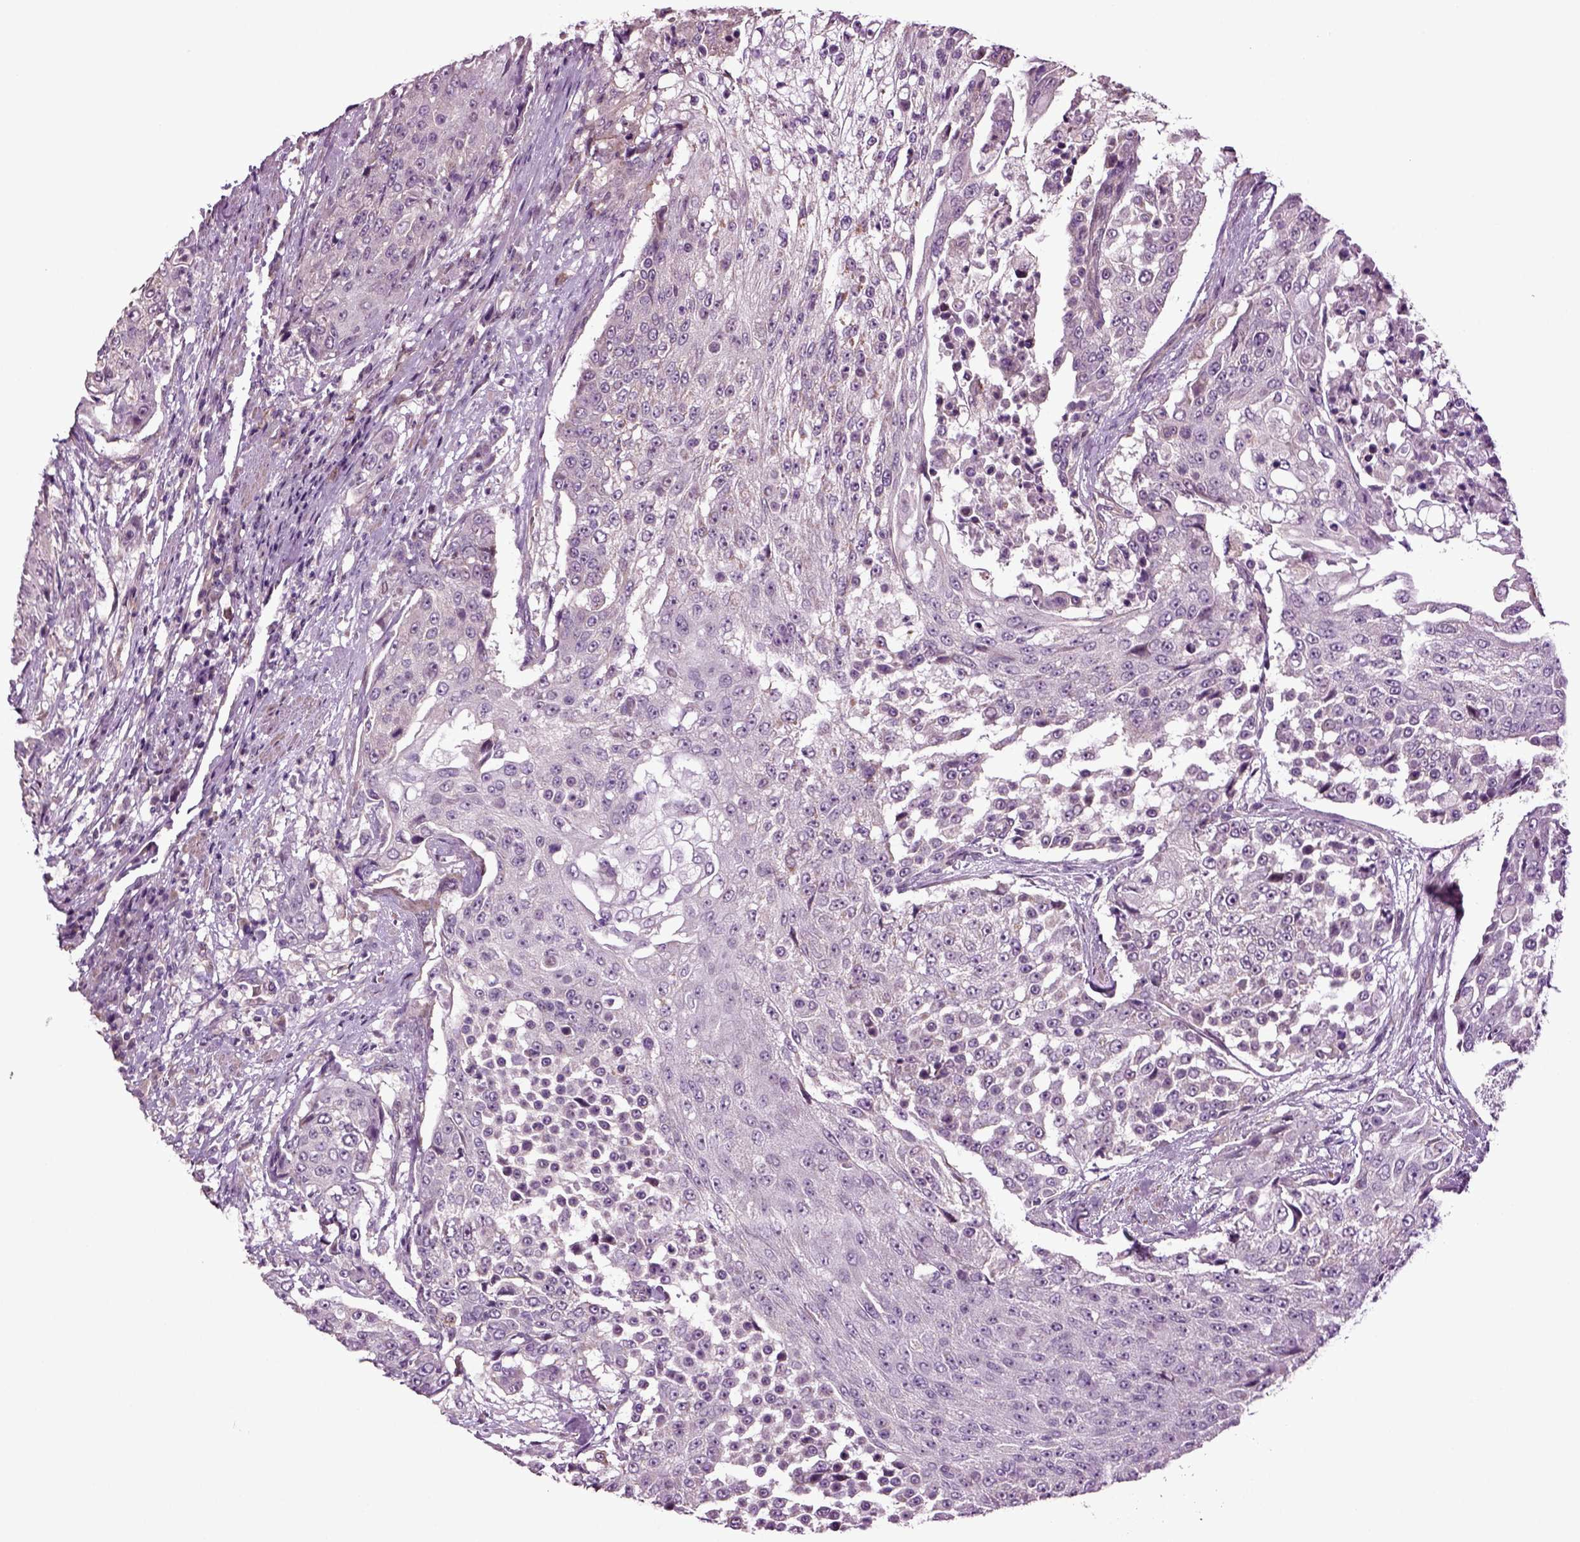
{"staining": {"intensity": "negative", "quantity": "none", "location": "none"}, "tissue": "urothelial cancer", "cell_type": "Tumor cells", "image_type": "cancer", "snomed": [{"axis": "morphology", "description": "Urothelial carcinoma, High grade"}, {"axis": "topography", "description": "Urinary bladder"}], "caption": "Immunohistochemical staining of human urothelial cancer shows no significant staining in tumor cells. The staining is performed using DAB brown chromogen with nuclei counter-stained in using hematoxylin.", "gene": "HAGHL", "patient": {"sex": "female", "age": 63}}